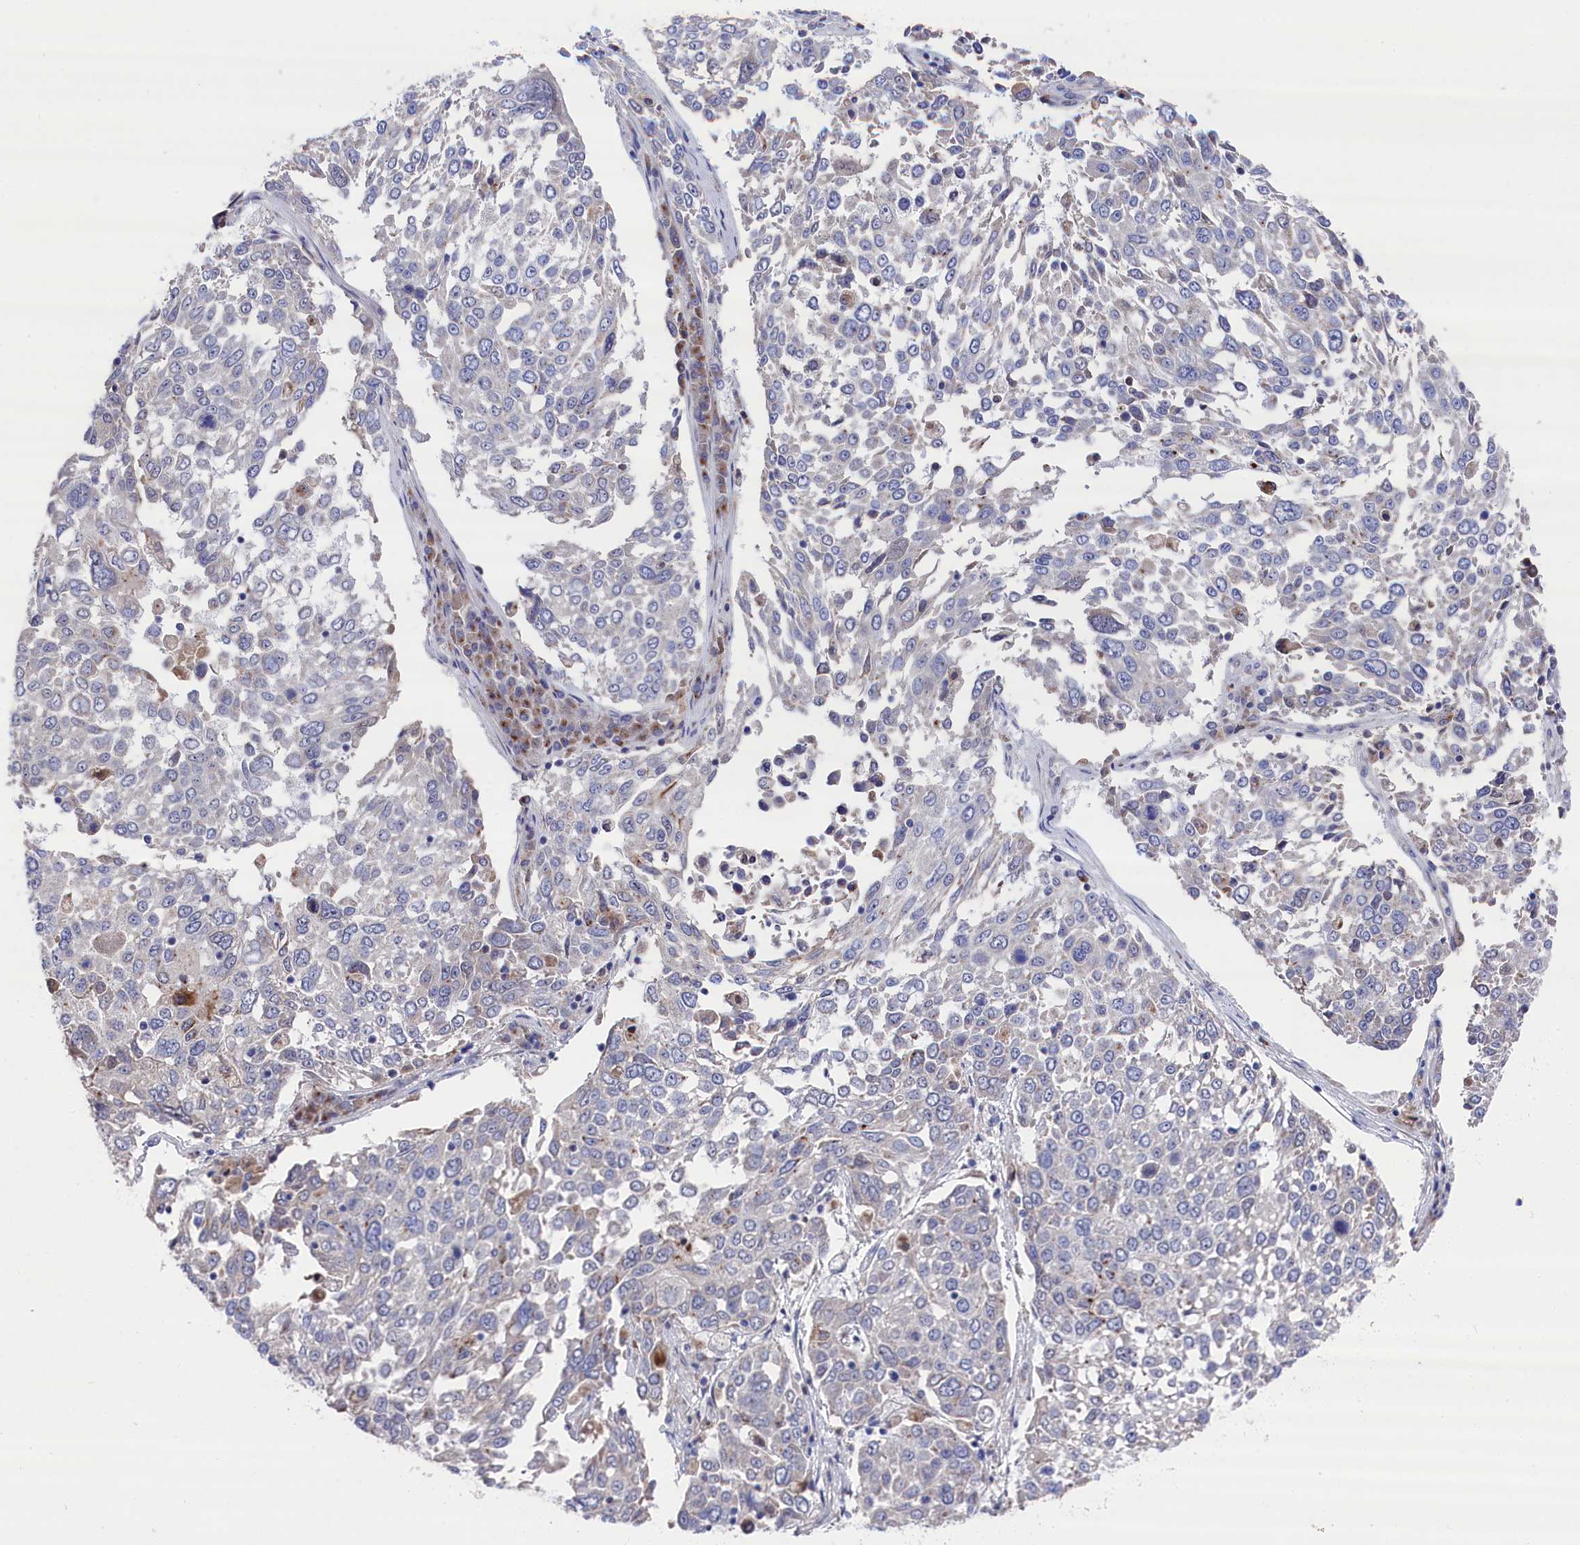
{"staining": {"intensity": "negative", "quantity": "none", "location": "none"}, "tissue": "lung cancer", "cell_type": "Tumor cells", "image_type": "cancer", "snomed": [{"axis": "morphology", "description": "Squamous cell carcinoma, NOS"}, {"axis": "topography", "description": "Lung"}], "caption": "Immunohistochemical staining of human lung cancer (squamous cell carcinoma) displays no significant positivity in tumor cells.", "gene": "GPR108", "patient": {"sex": "male", "age": 65}}